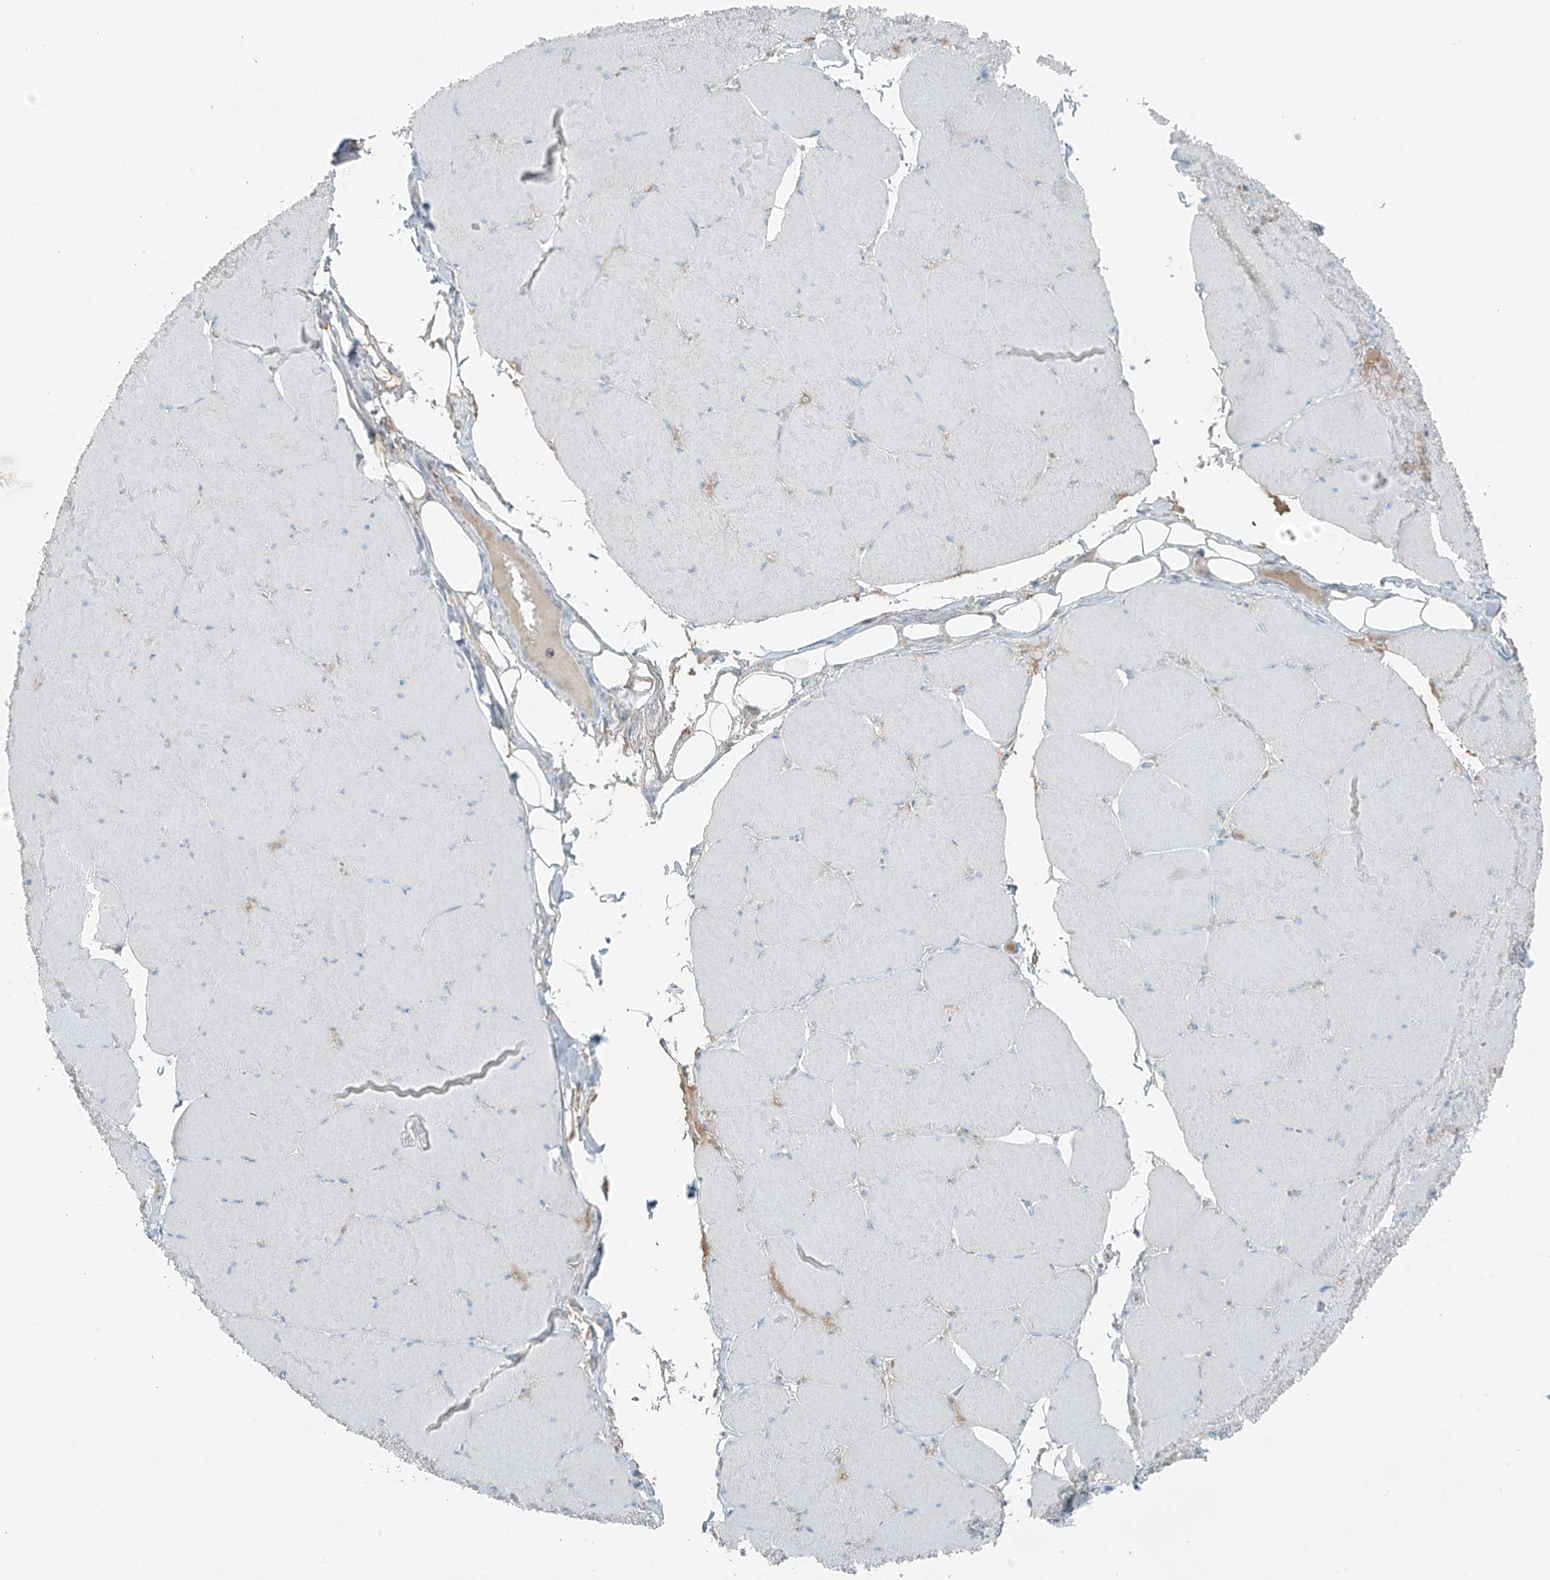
{"staining": {"intensity": "negative", "quantity": "none", "location": "none"}, "tissue": "skeletal muscle", "cell_type": "Myocytes", "image_type": "normal", "snomed": [{"axis": "morphology", "description": "Normal tissue, NOS"}, {"axis": "topography", "description": "Skeletal muscle"}, {"axis": "topography", "description": "Head-Neck"}], "caption": "Immunohistochemistry (IHC) histopathology image of unremarkable skeletal muscle: skeletal muscle stained with DAB (3,3'-diaminobenzidine) exhibits no significant protein positivity in myocytes.", "gene": "FAM131C", "patient": {"sex": "male", "age": 66}}